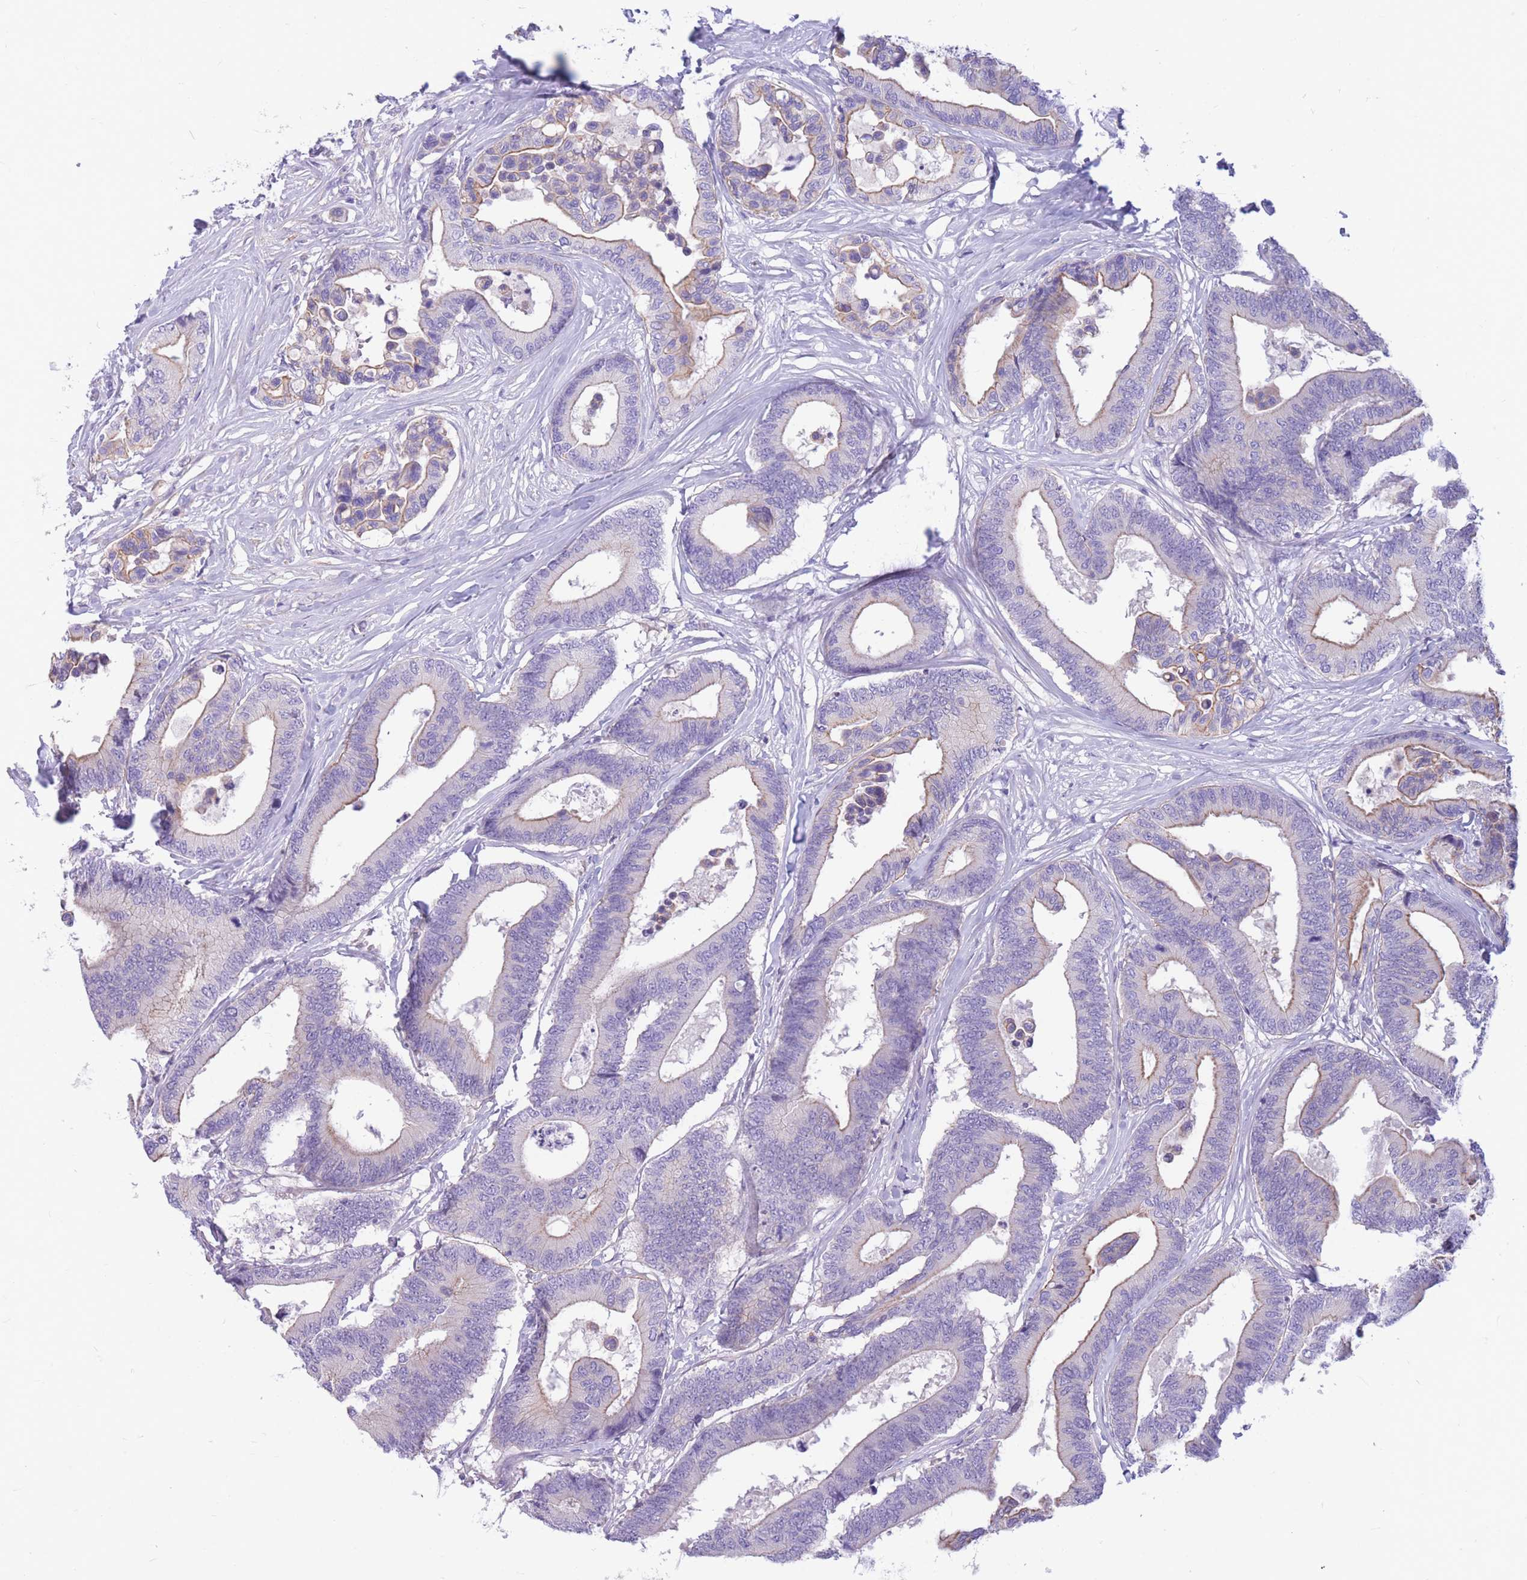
{"staining": {"intensity": "weak", "quantity": "25%-75%", "location": "cytoplasmic/membranous"}, "tissue": "colorectal cancer", "cell_type": "Tumor cells", "image_type": "cancer", "snomed": [{"axis": "morphology", "description": "Normal tissue, NOS"}, {"axis": "morphology", "description": "Adenocarcinoma, NOS"}, {"axis": "topography", "description": "Colon"}], "caption": "There is low levels of weak cytoplasmic/membranous expression in tumor cells of colorectal adenocarcinoma, as demonstrated by immunohistochemical staining (brown color).", "gene": "ZNF311", "patient": {"sex": "male", "age": 82}}